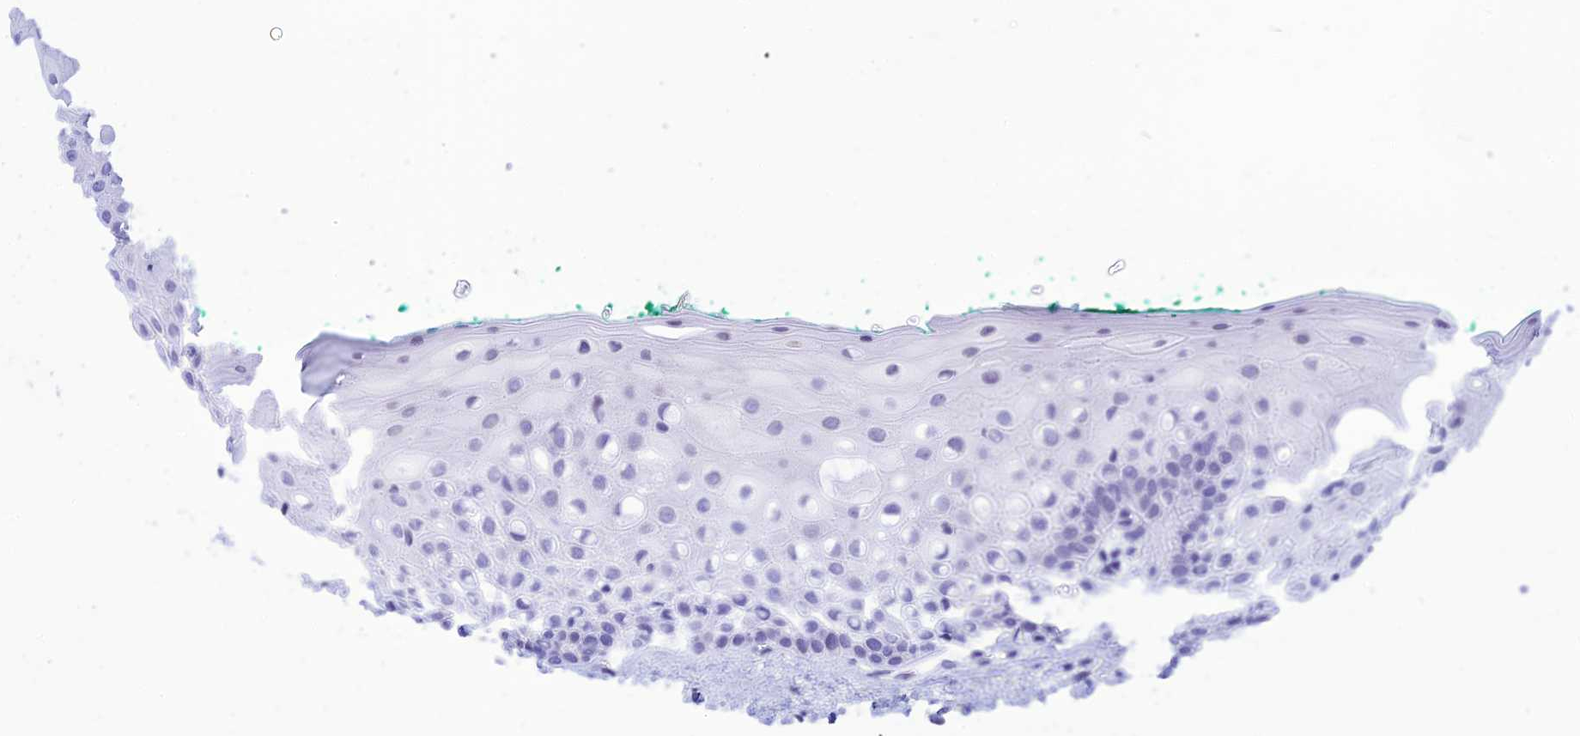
{"staining": {"intensity": "negative", "quantity": "none", "location": "none"}, "tissue": "oral mucosa", "cell_type": "Squamous epithelial cells", "image_type": "normal", "snomed": [{"axis": "morphology", "description": "Normal tissue, NOS"}, {"axis": "topography", "description": "Oral tissue"}], "caption": "This is an IHC image of unremarkable human oral mucosa. There is no positivity in squamous epithelial cells.", "gene": "PRNP", "patient": {"sex": "female", "age": 70}}